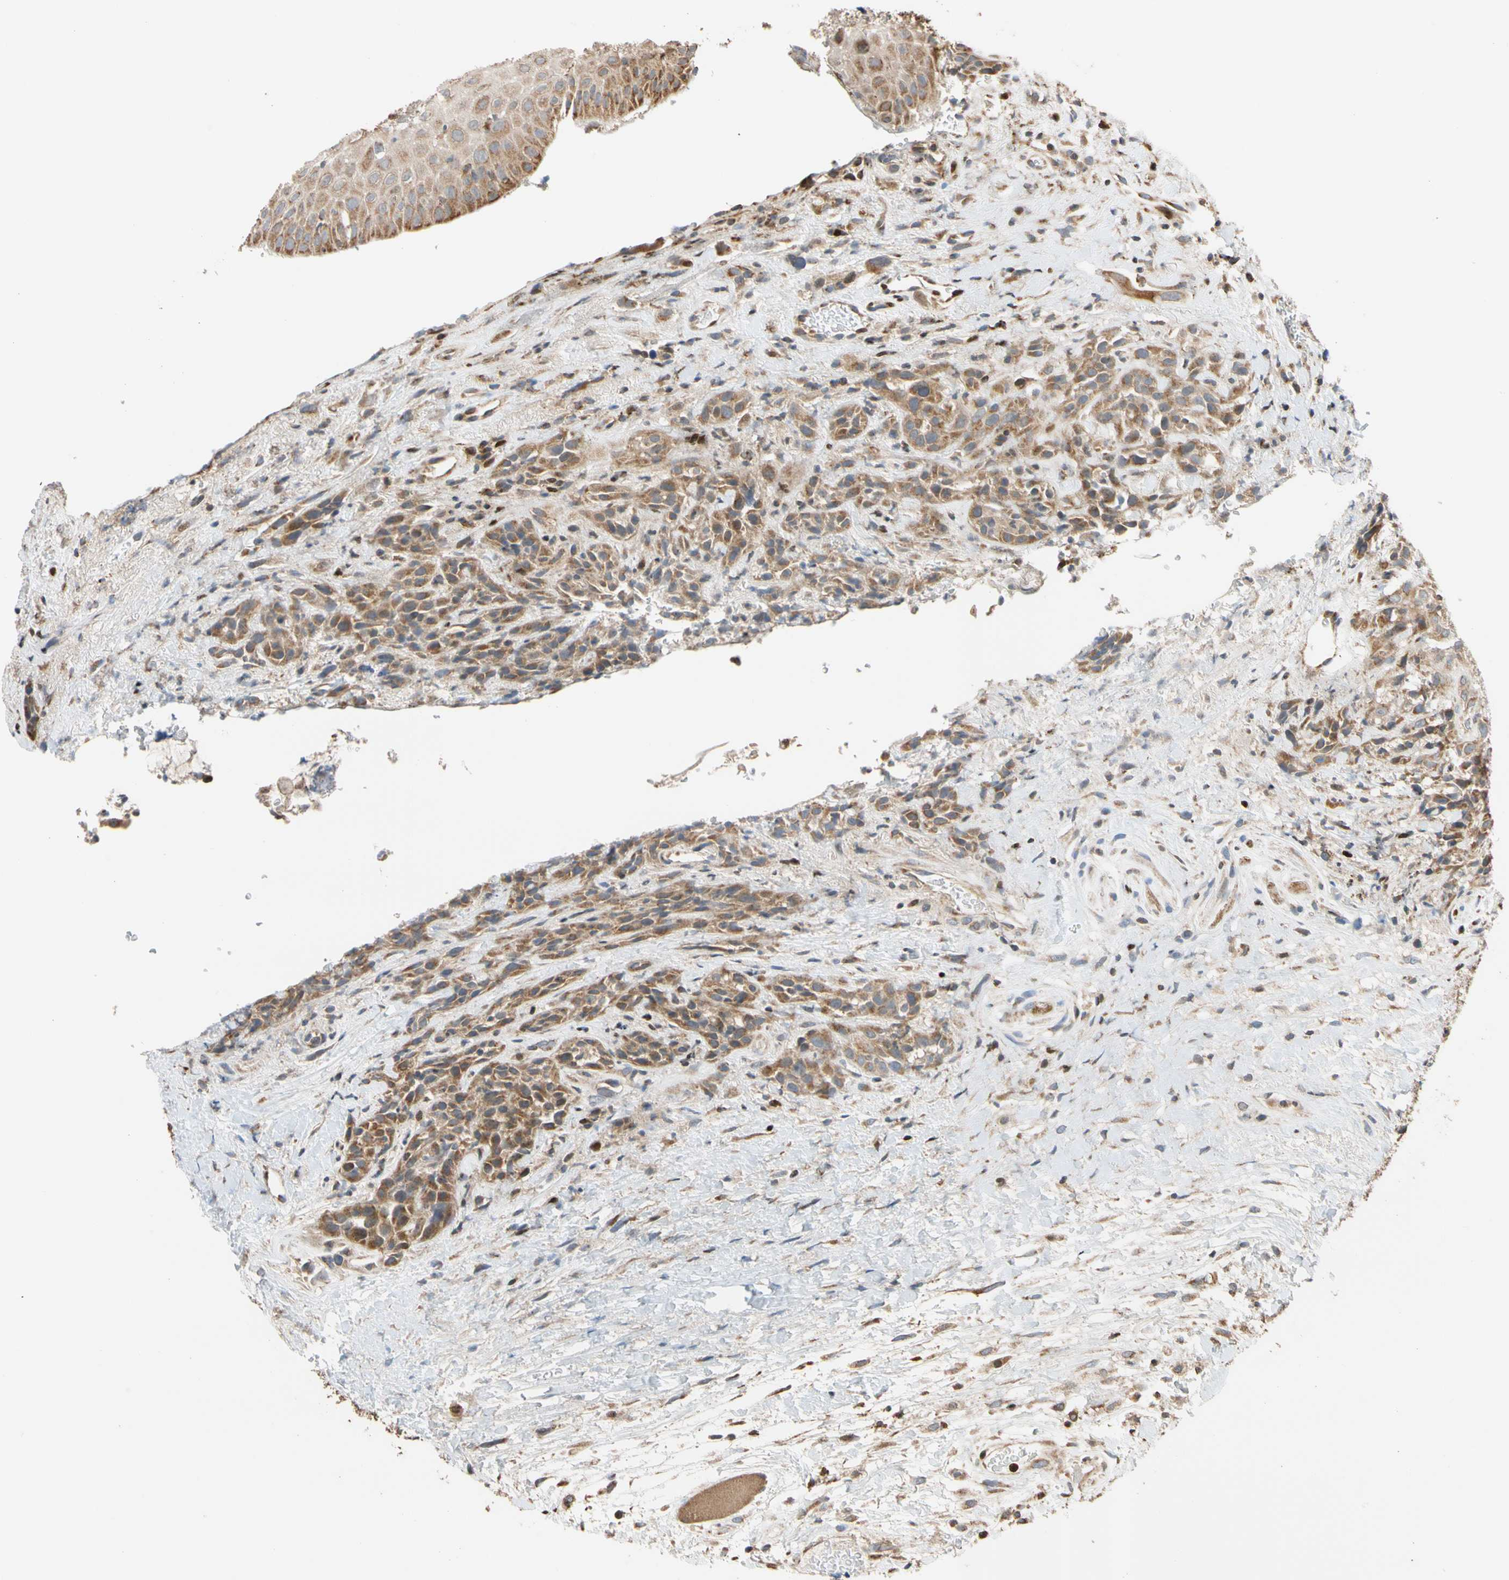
{"staining": {"intensity": "moderate", "quantity": ">75%", "location": "cytoplasmic/membranous"}, "tissue": "head and neck cancer", "cell_type": "Tumor cells", "image_type": "cancer", "snomed": [{"axis": "morphology", "description": "Normal tissue, NOS"}, {"axis": "morphology", "description": "Squamous cell carcinoma, NOS"}, {"axis": "topography", "description": "Cartilage tissue"}, {"axis": "topography", "description": "Head-Neck"}], "caption": "Head and neck cancer was stained to show a protein in brown. There is medium levels of moderate cytoplasmic/membranous expression in about >75% of tumor cells.", "gene": "IP6K2", "patient": {"sex": "male", "age": 62}}